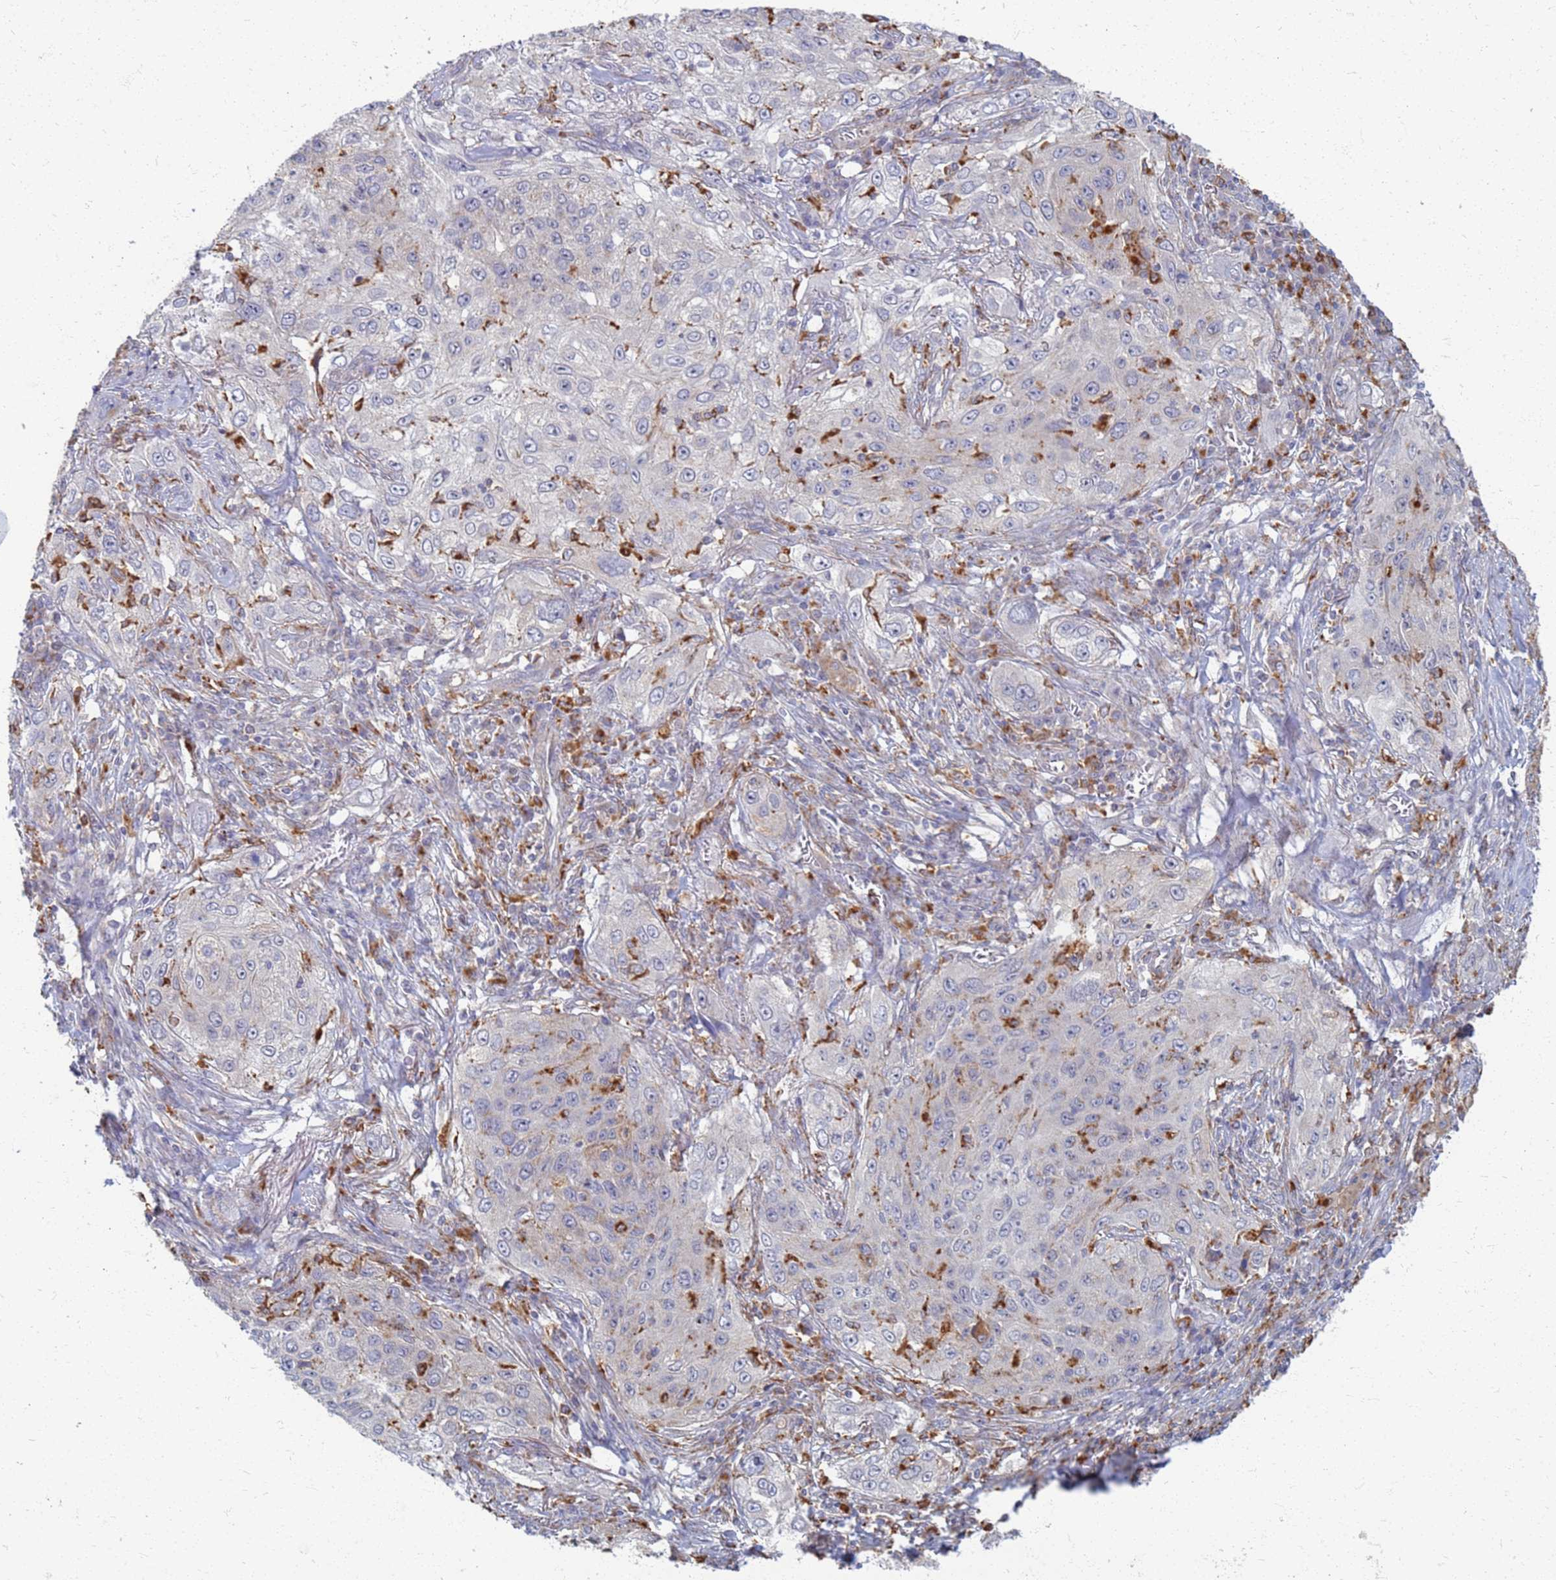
{"staining": {"intensity": "negative", "quantity": "none", "location": "none"}, "tissue": "lung cancer", "cell_type": "Tumor cells", "image_type": "cancer", "snomed": [{"axis": "morphology", "description": "Squamous cell carcinoma, NOS"}, {"axis": "topography", "description": "Lung"}], "caption": "The IHC micrograph has no significant staining in tumor cells of lung squamous cell carcinoma tissue.", "gene": "ATP6V1E1", "patient": {"sex": "female", "age": 69}}